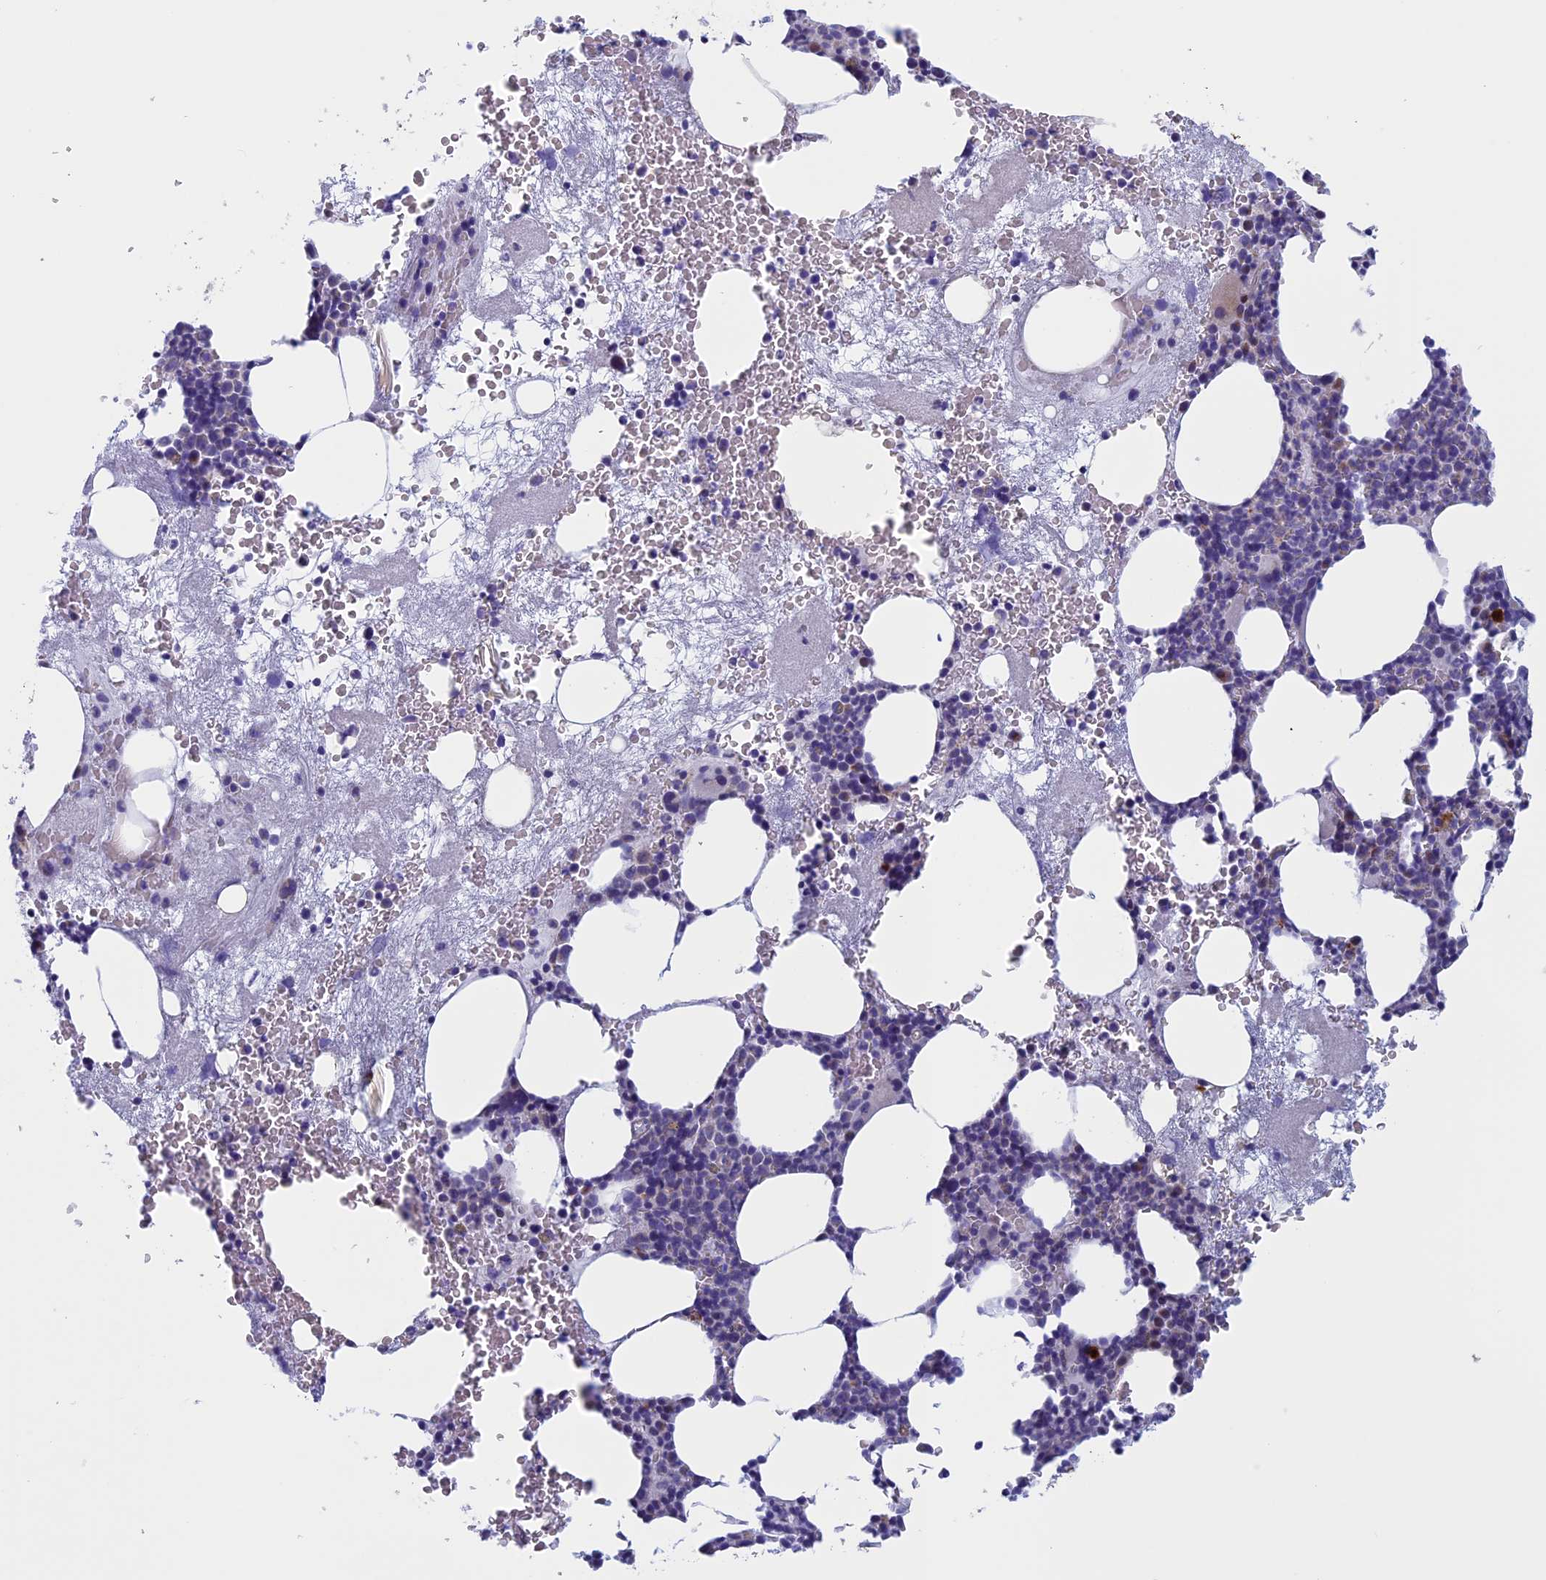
{"staining": {"intensity": "weak", "quantity": "<25%", "location": "cytoplasmic/membranous"}, "tissue": "bone marrow", "cell_type": "Hematopoietic cells", "image_type": "normal", "snomed": [{"axis": "morphology", "description": "Normal tissue, NOS"}, {"axis": "topography", "description": "Bone marrow"}], "caption": "A high-resolution photomicrograph shows immunohistochemistry (IHC) staining of benign bone marrow, which exhibits no significant staining in hematopoietic cells.", "gene": "NDUFB9", "patient": {"sex": "male", "age": 80}}